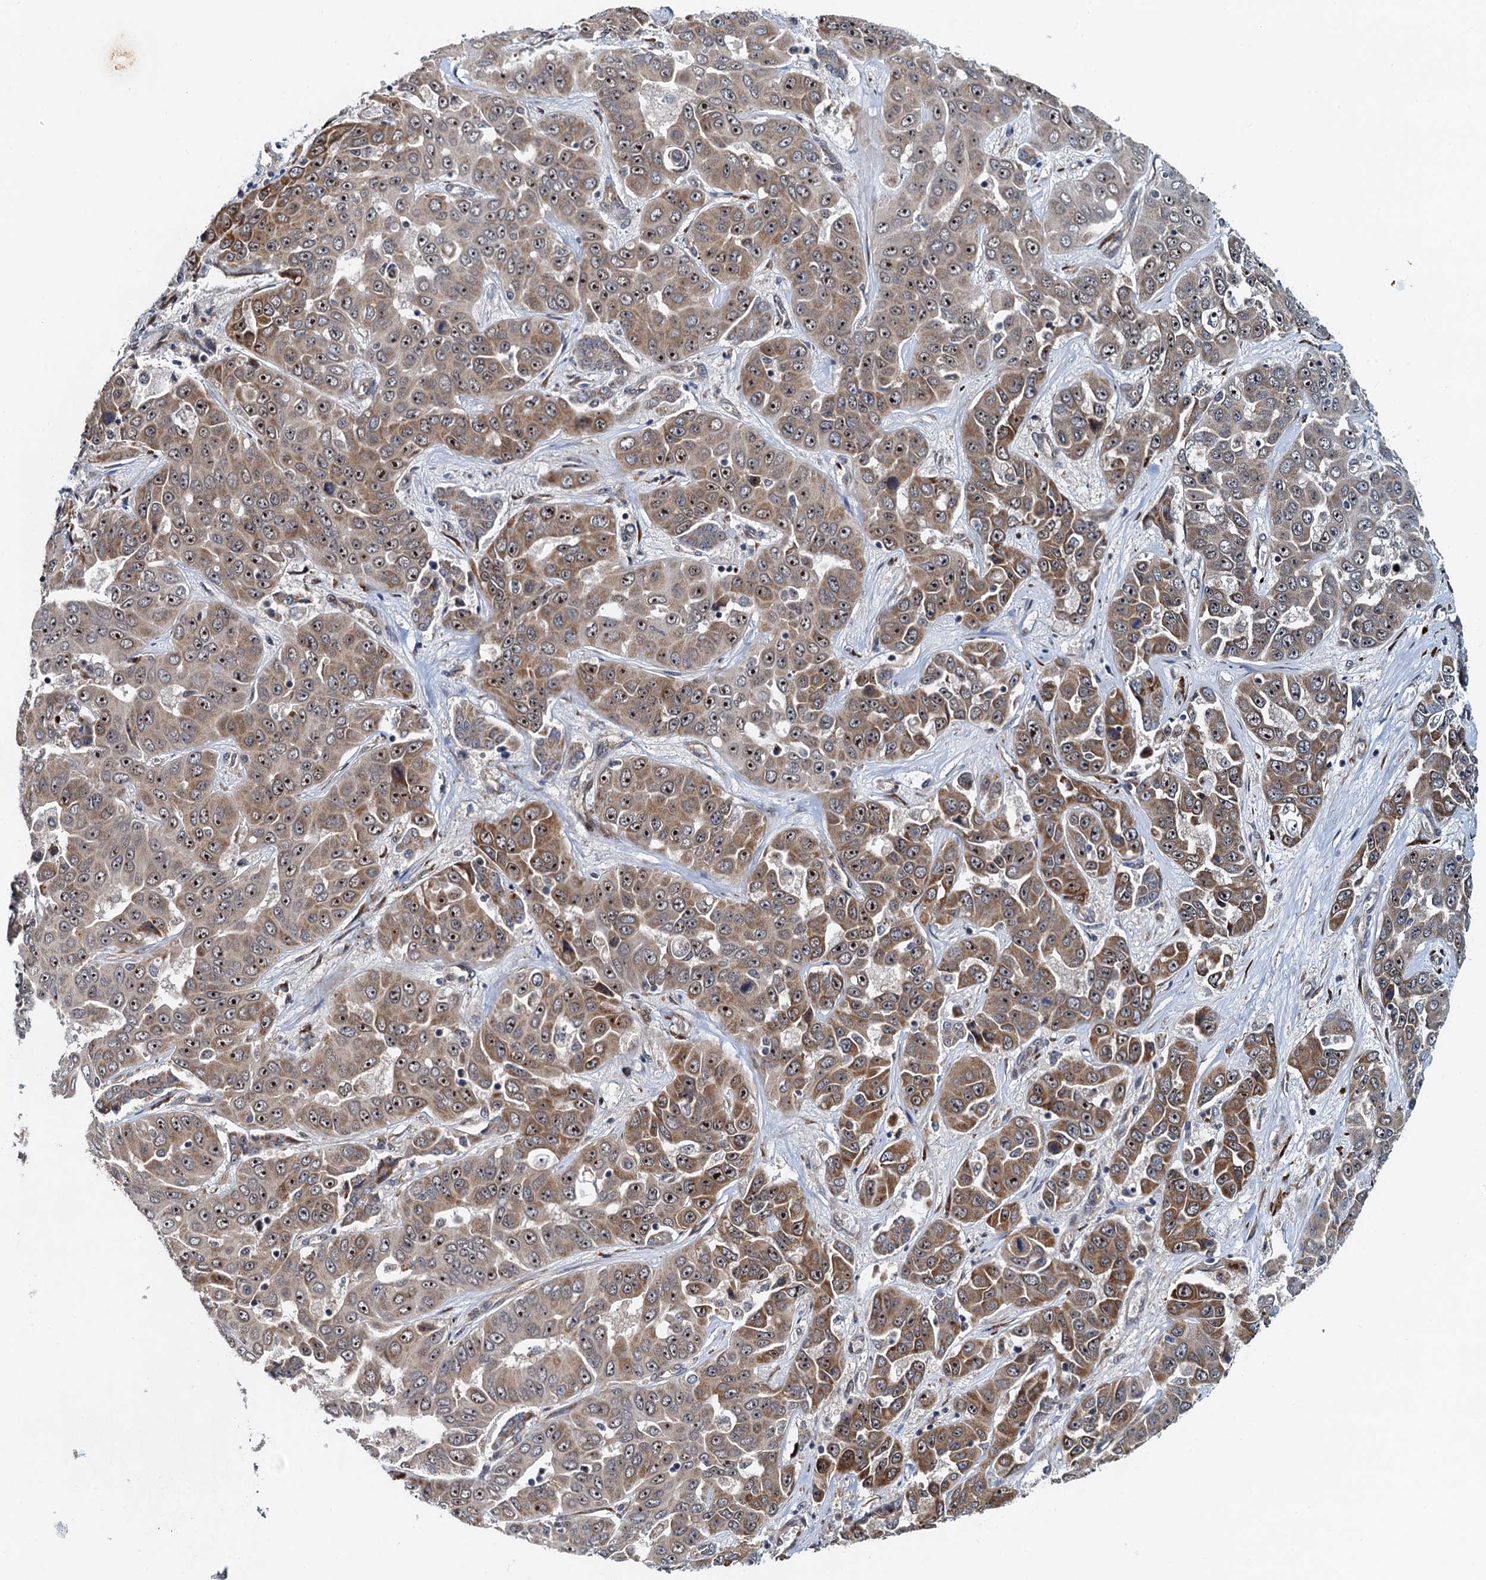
{"staining": {"intensity": "moderate", "quantity": ">75%", "location": "cytoplasmic/membranous,nuclear"}, "tissue": "liver cancer", "cell_type": "Tumor cells", "image_type": "cancer", "snomed": [{"axis": "morphology", "description": "Cholangiocarcinoma"}, {"axis": "topography", "description": "Liver"}], "caption": "Immunohistochemical staining of human liver cholangiocarcinoma demonstrates medium levels of moderate cytoplasmic/membranous and nuclear protein positivity in approximately >75% of tumor cells.", "gene": "DNAJC21", "patient": {"sex": "female", "age": 52}}